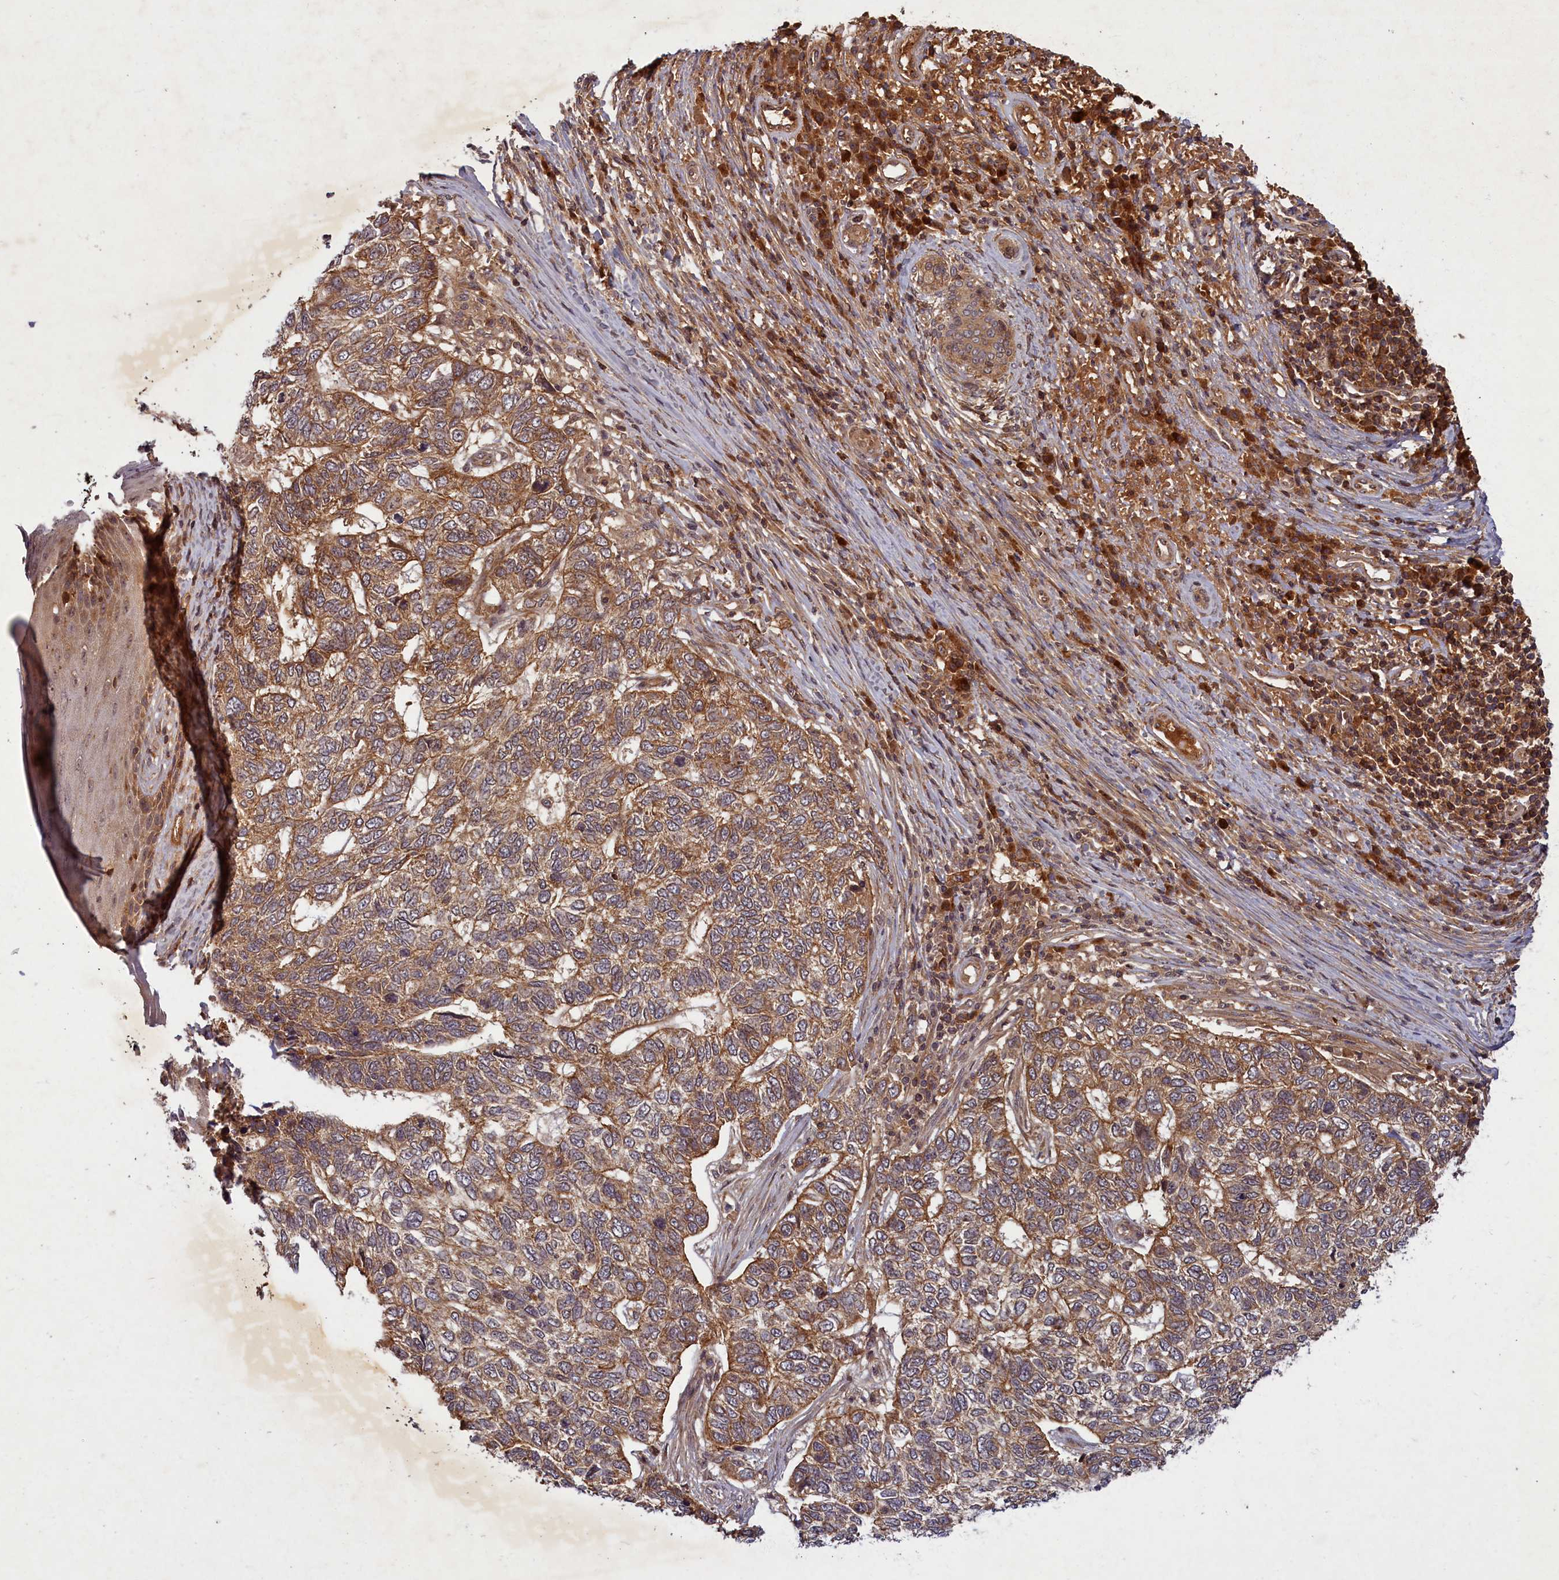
{"staining": {"intensity": "moderate", "quantity": ">75%", "location": "cytoplasmic/membranous"}, "tissue": "skin cancer", "cell_type": "Tumor cells", "image_type": "cancer", "snomed": [{"axis": "morphology", "description": "Basal cell carcinoma"}, {"axis": "topography", "description": "Skin"}], "caption": "Immunohistochemical staining of skin cancer demonstrates medium levels of moderate cytoplasmic/membranous staining in about >75% of tumor cells.", "gene": "BICD1", "patient": {"sex": "female", "age": 65}}